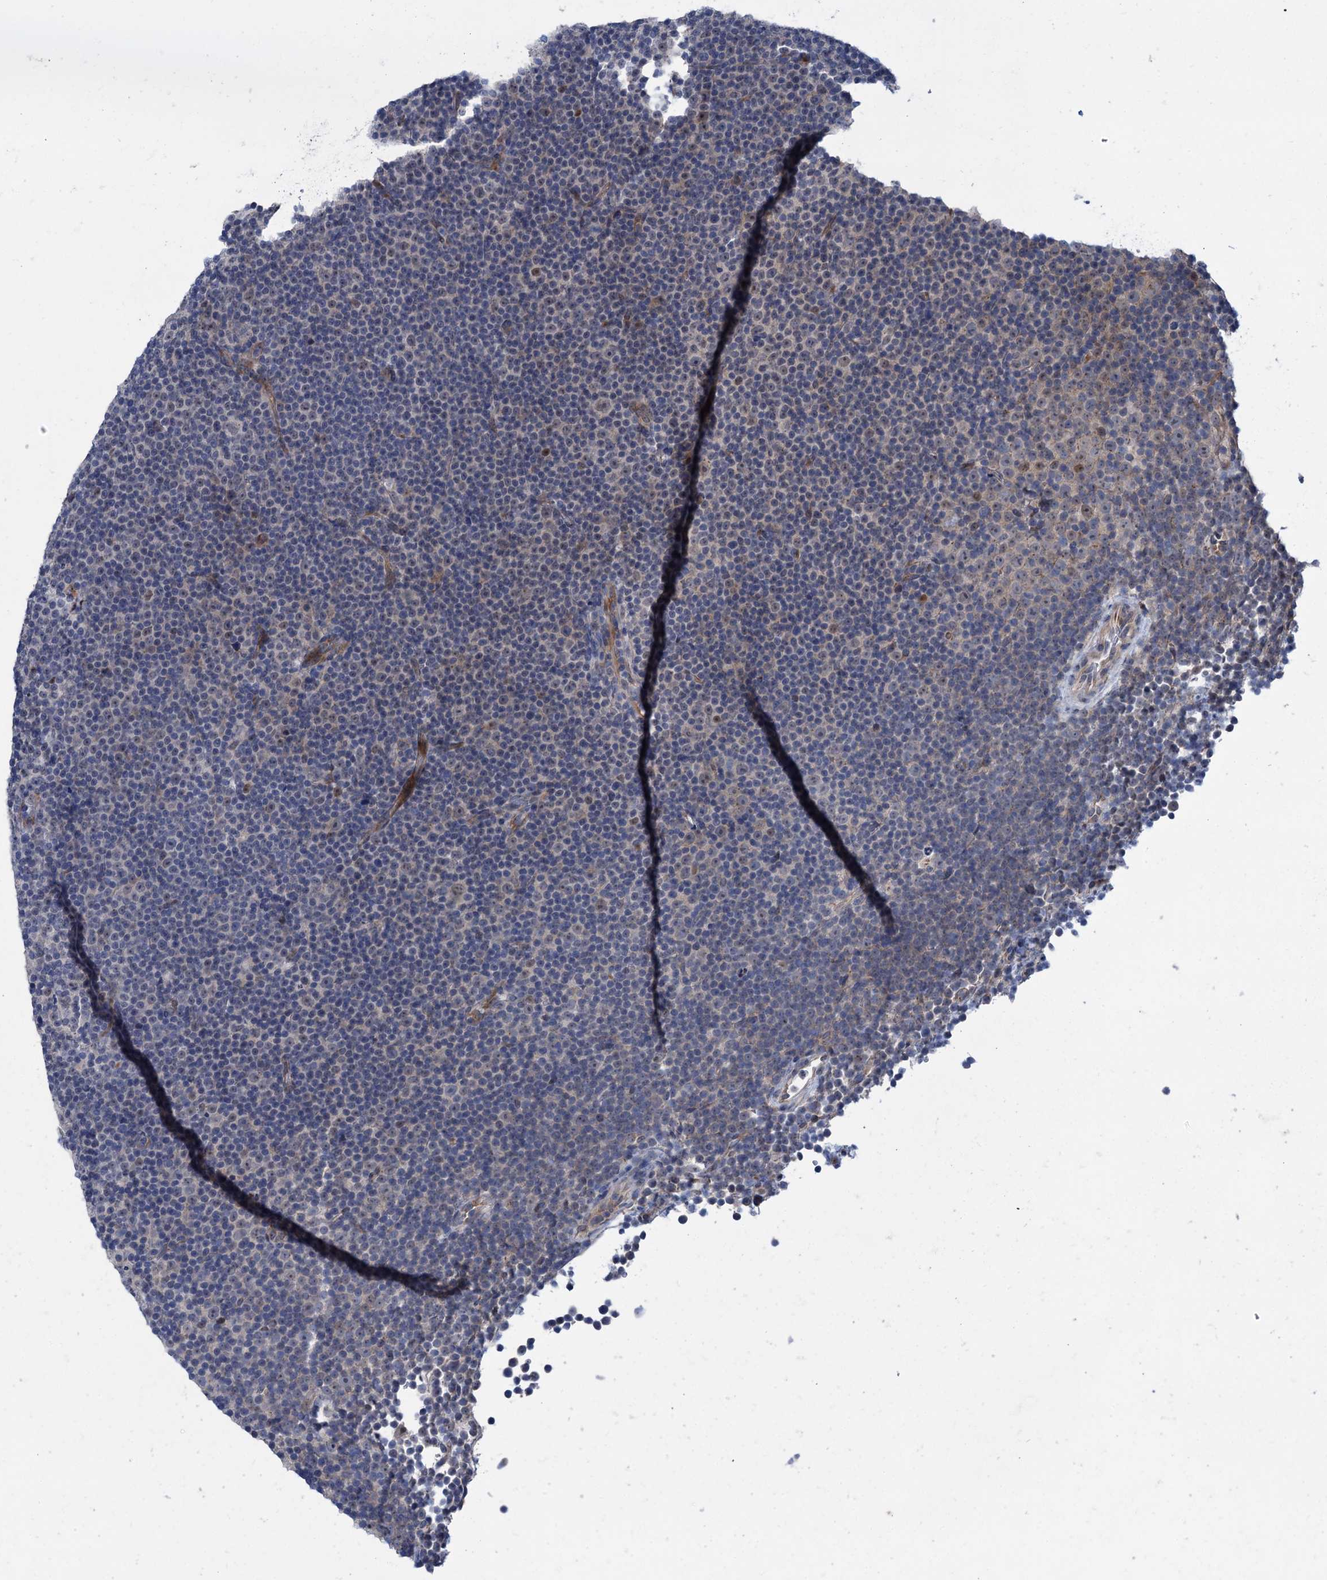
{"staining": {"intensity": "negative", "quantity": "none", "location": "none"}, "tissue": "lymphoma", "cell_type": "Tumor cells", "image_type": "cancer", "snomed": [{"axis": "morphology", "description": "Malignant lymphoma, non-Hodgkin's type, Low grade"}, {"axis": "topography", "description": "Lymph node"}], "caption": "Tumor cells are negative for protein expression in human low-grade malignant lymphoma, non-Hodgkin's type. (Immunohistochemistry, brightfield microscopy, high magnification).", "gene": "EYA4", "patient": {"sex": "female", "age": 67}}